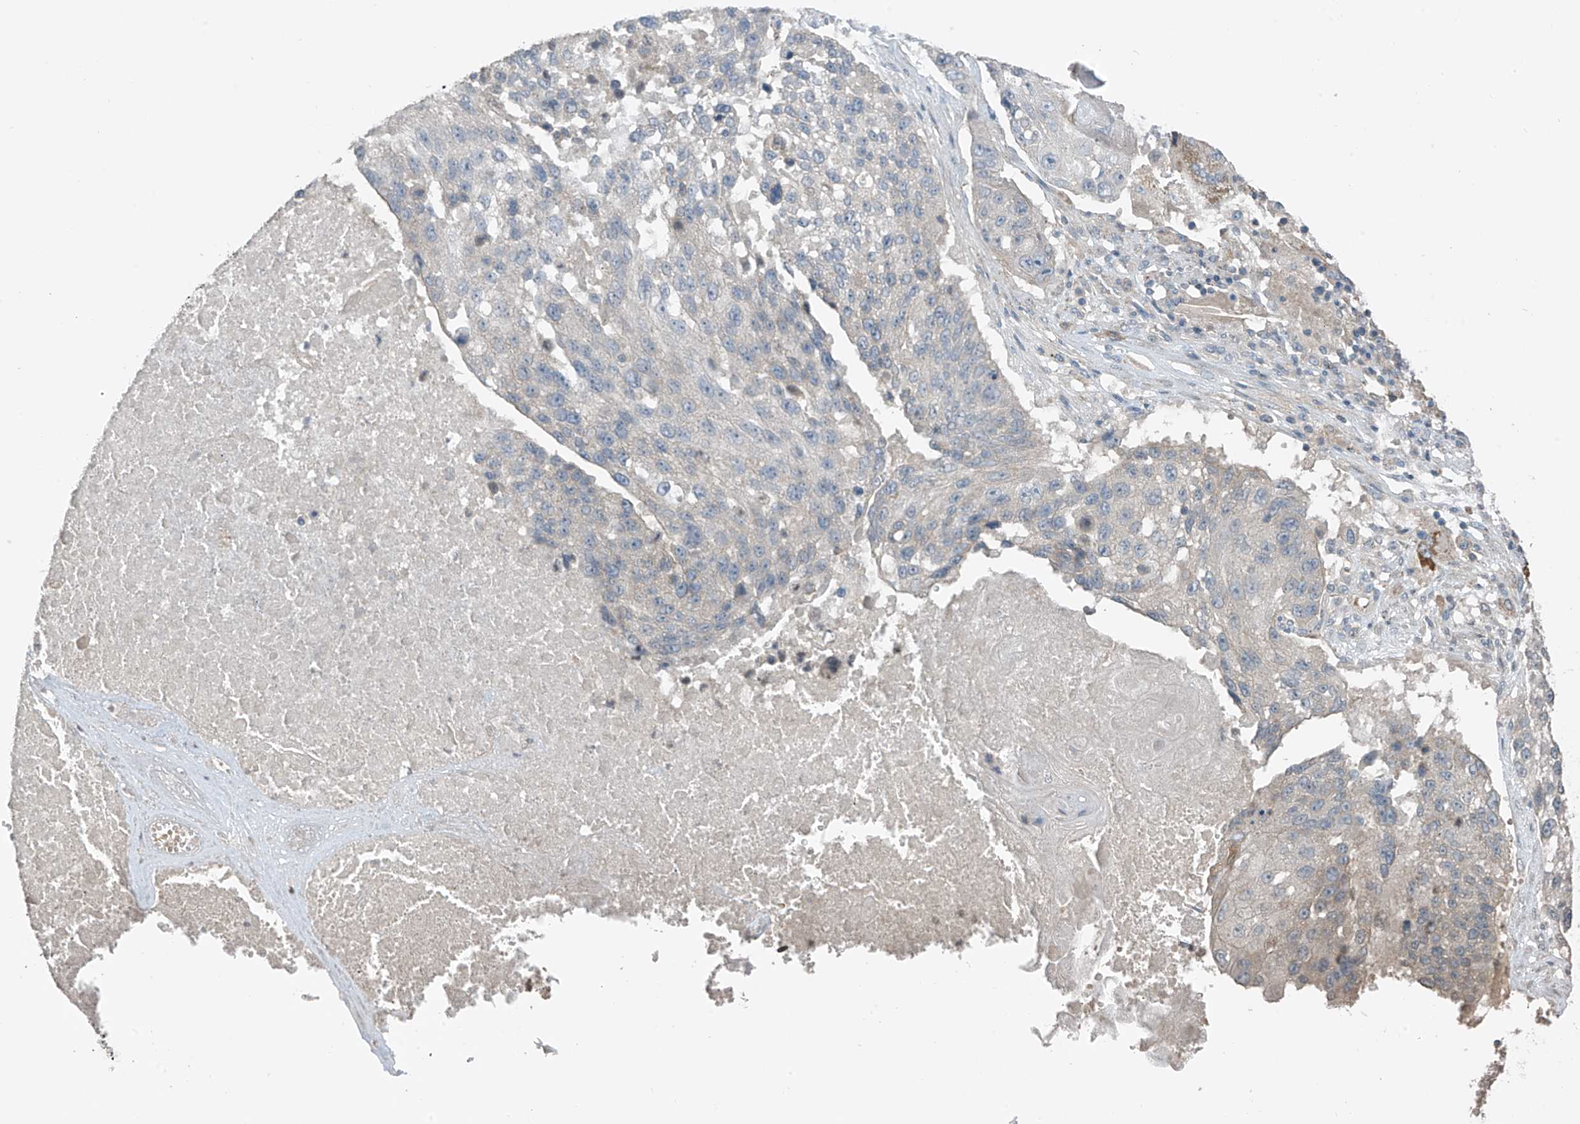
{"staining": {"intensity": "negative", "quantity": "none", "location": "none"}, "tissue": "lung cancer", "cell_type": "Tumor cells", "image_type": "cancer", "snomed": [{"axis": "morphology", "description": "Squamous cell carcinoma, NOS"}, {"axis": "topography", "description": "Lung"}], "caption": "High power microscopy photomicrograph of an immunohistochemistry (IHC) histopathology image of lung cancer (squamous cell carcinoma), revealing no significant staining in tumor cells. (DAB (3,3'-diaminobenzidine) immunohistochemistry (IHC), high magnification).", "gene": "HOXA11", "patient": {"sex": "male", "age": 61}}